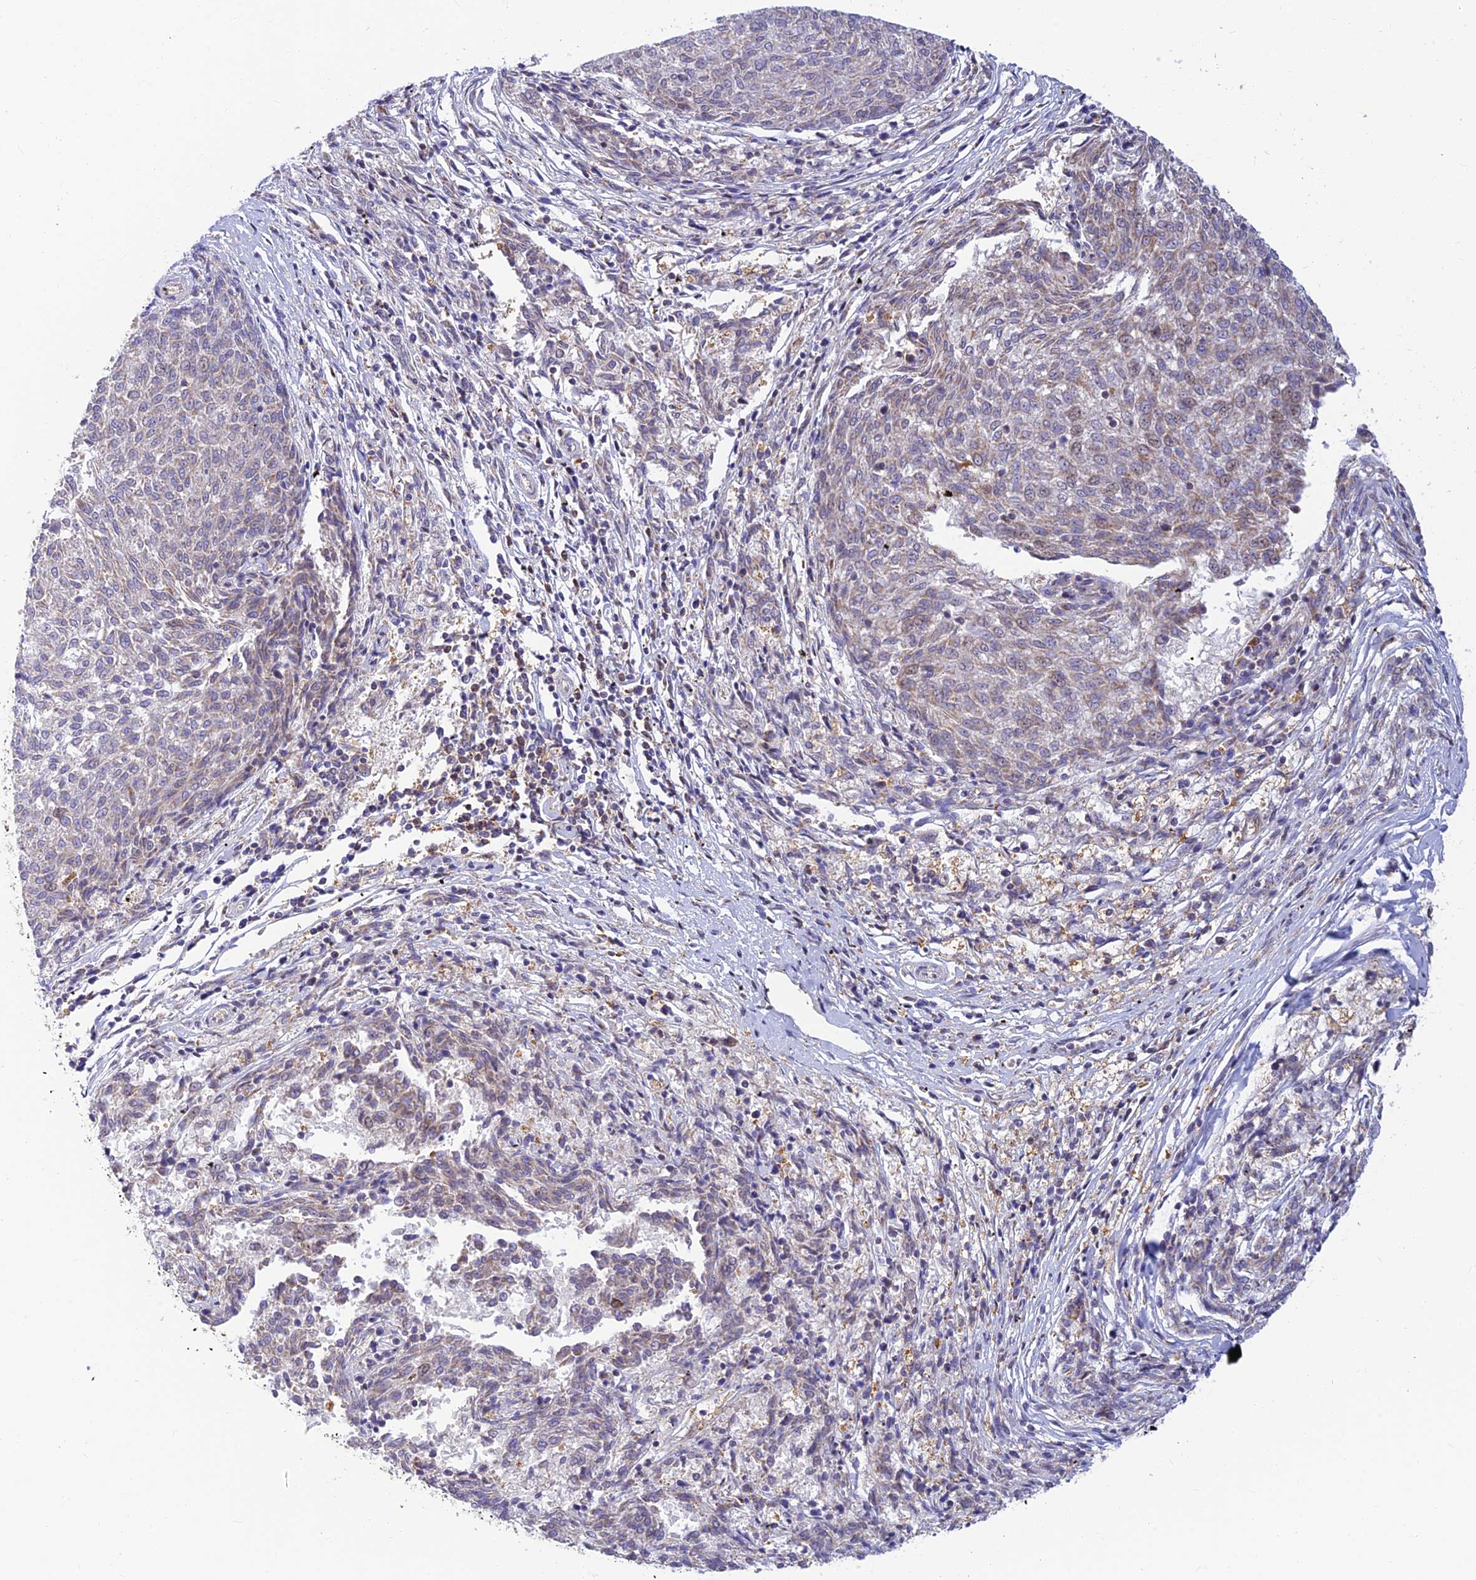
{"staining": {"intensity": "negative", "quantity": "none", "location": "none"}, "tissue": "melanoma", "cell_type": "Tumor cells", "image_type": "cancer", "snomed": [{"axis": "morphology", "description": "Malignant melanoma, NOS"}, {"axis": "topography", "description": "Skin"}], "caption": "Tumor cells are negative for protein expression in human melanoma.", "gene": "LYSMD2", "patient": {"sex": "female", "age": 72}}